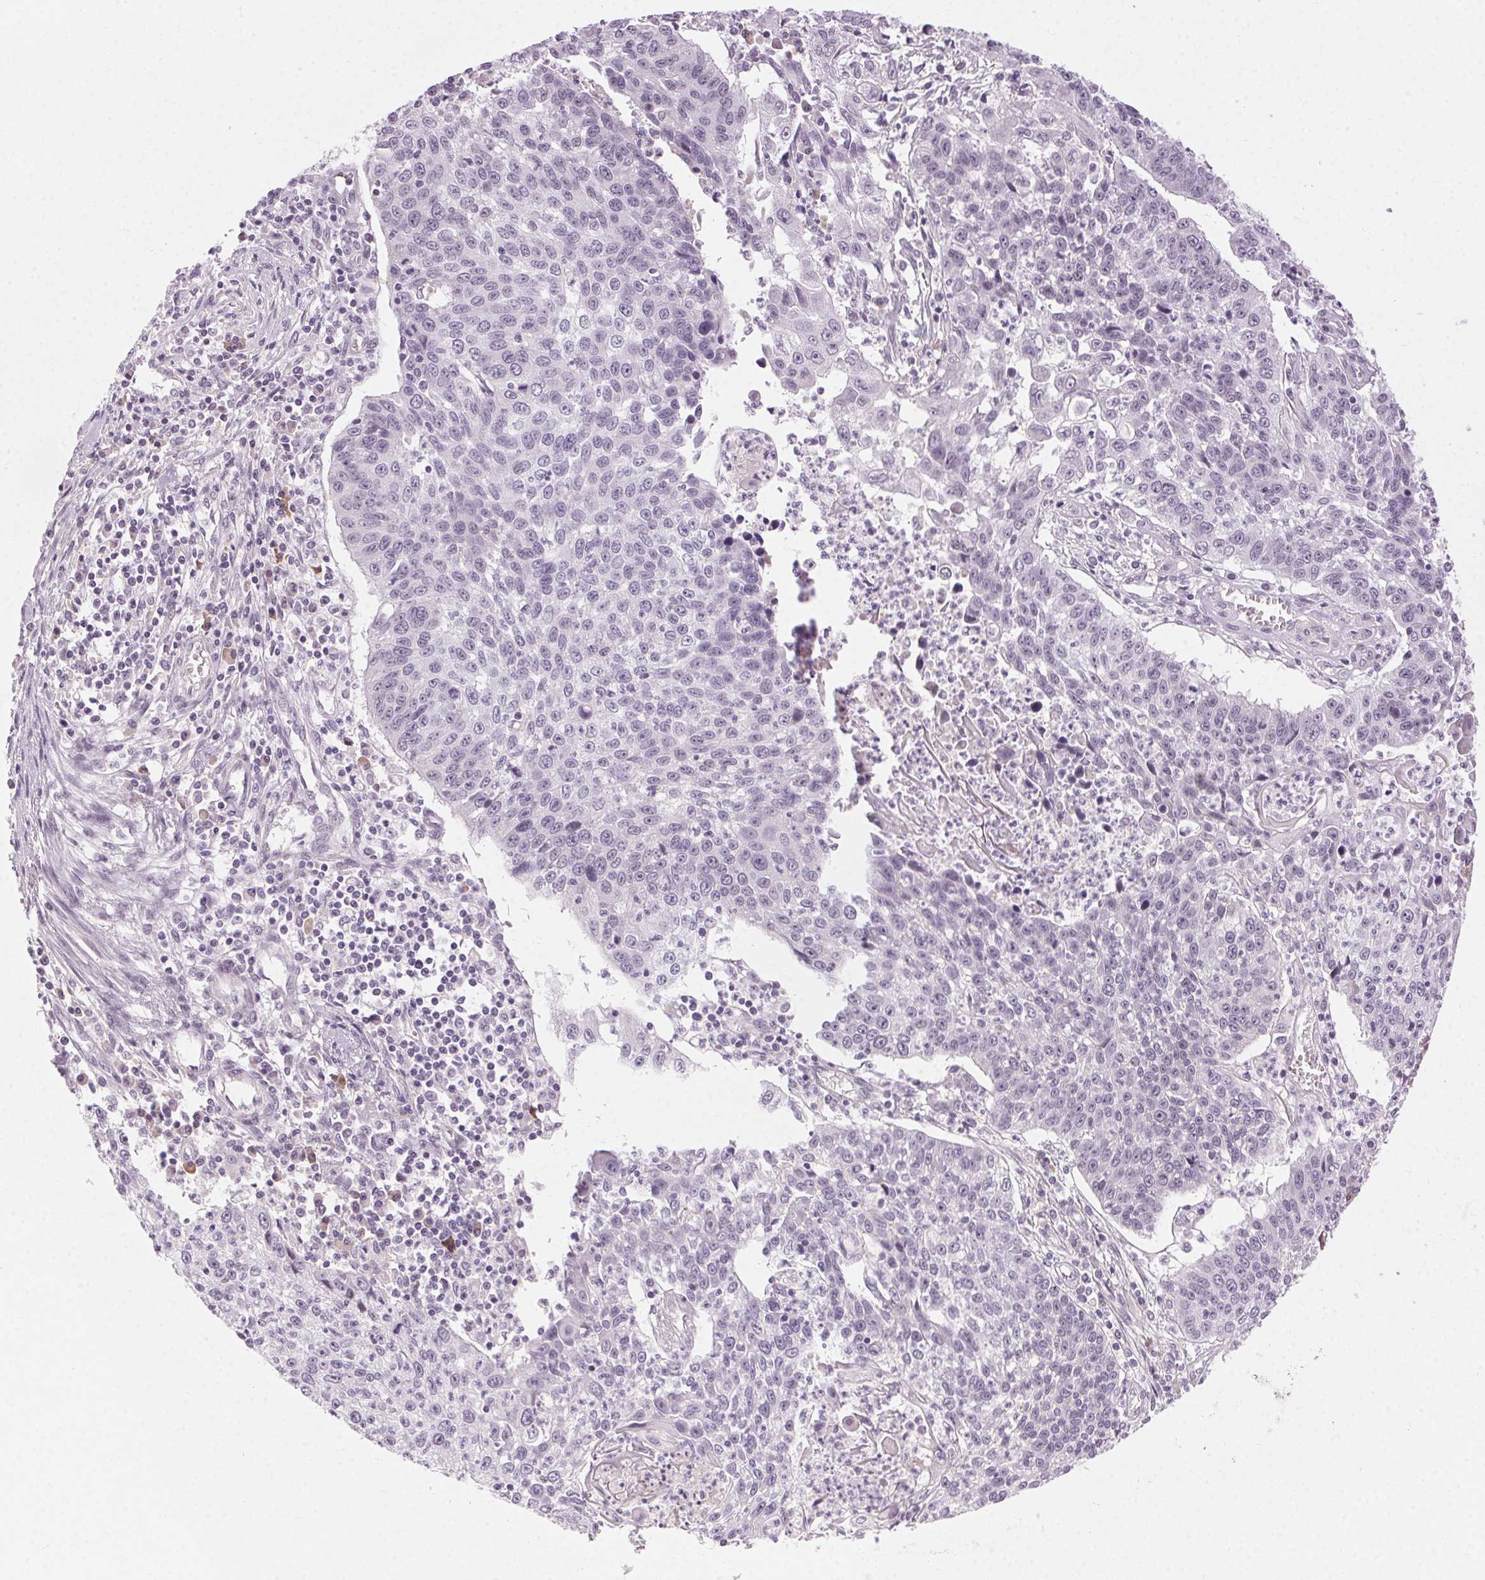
{"staining": {"intensity": "negative", "quantity": "none", "location": "none"}, "tissue": "lung cancer", "cell_type": "Tumor cells", "image_type": "cancer", "snomed": [{"axis": "morphology", "description": "Squamous cell carcinoma, NOS"}, {"axis": "morphology", "description": "Squamous cell carcinoma, metastatic, NOS"}, {"axis": "topography", "description": "Lung"}, {"axis": "topography", "description": "Pleura, NOS"}], "caption": "Immunohistochemical staining of human lung squamous cell carcinoma displays no significant positivity in tumor cells.", "gene": "HSF5", "patient": {"sex": "male", "age": 72}}